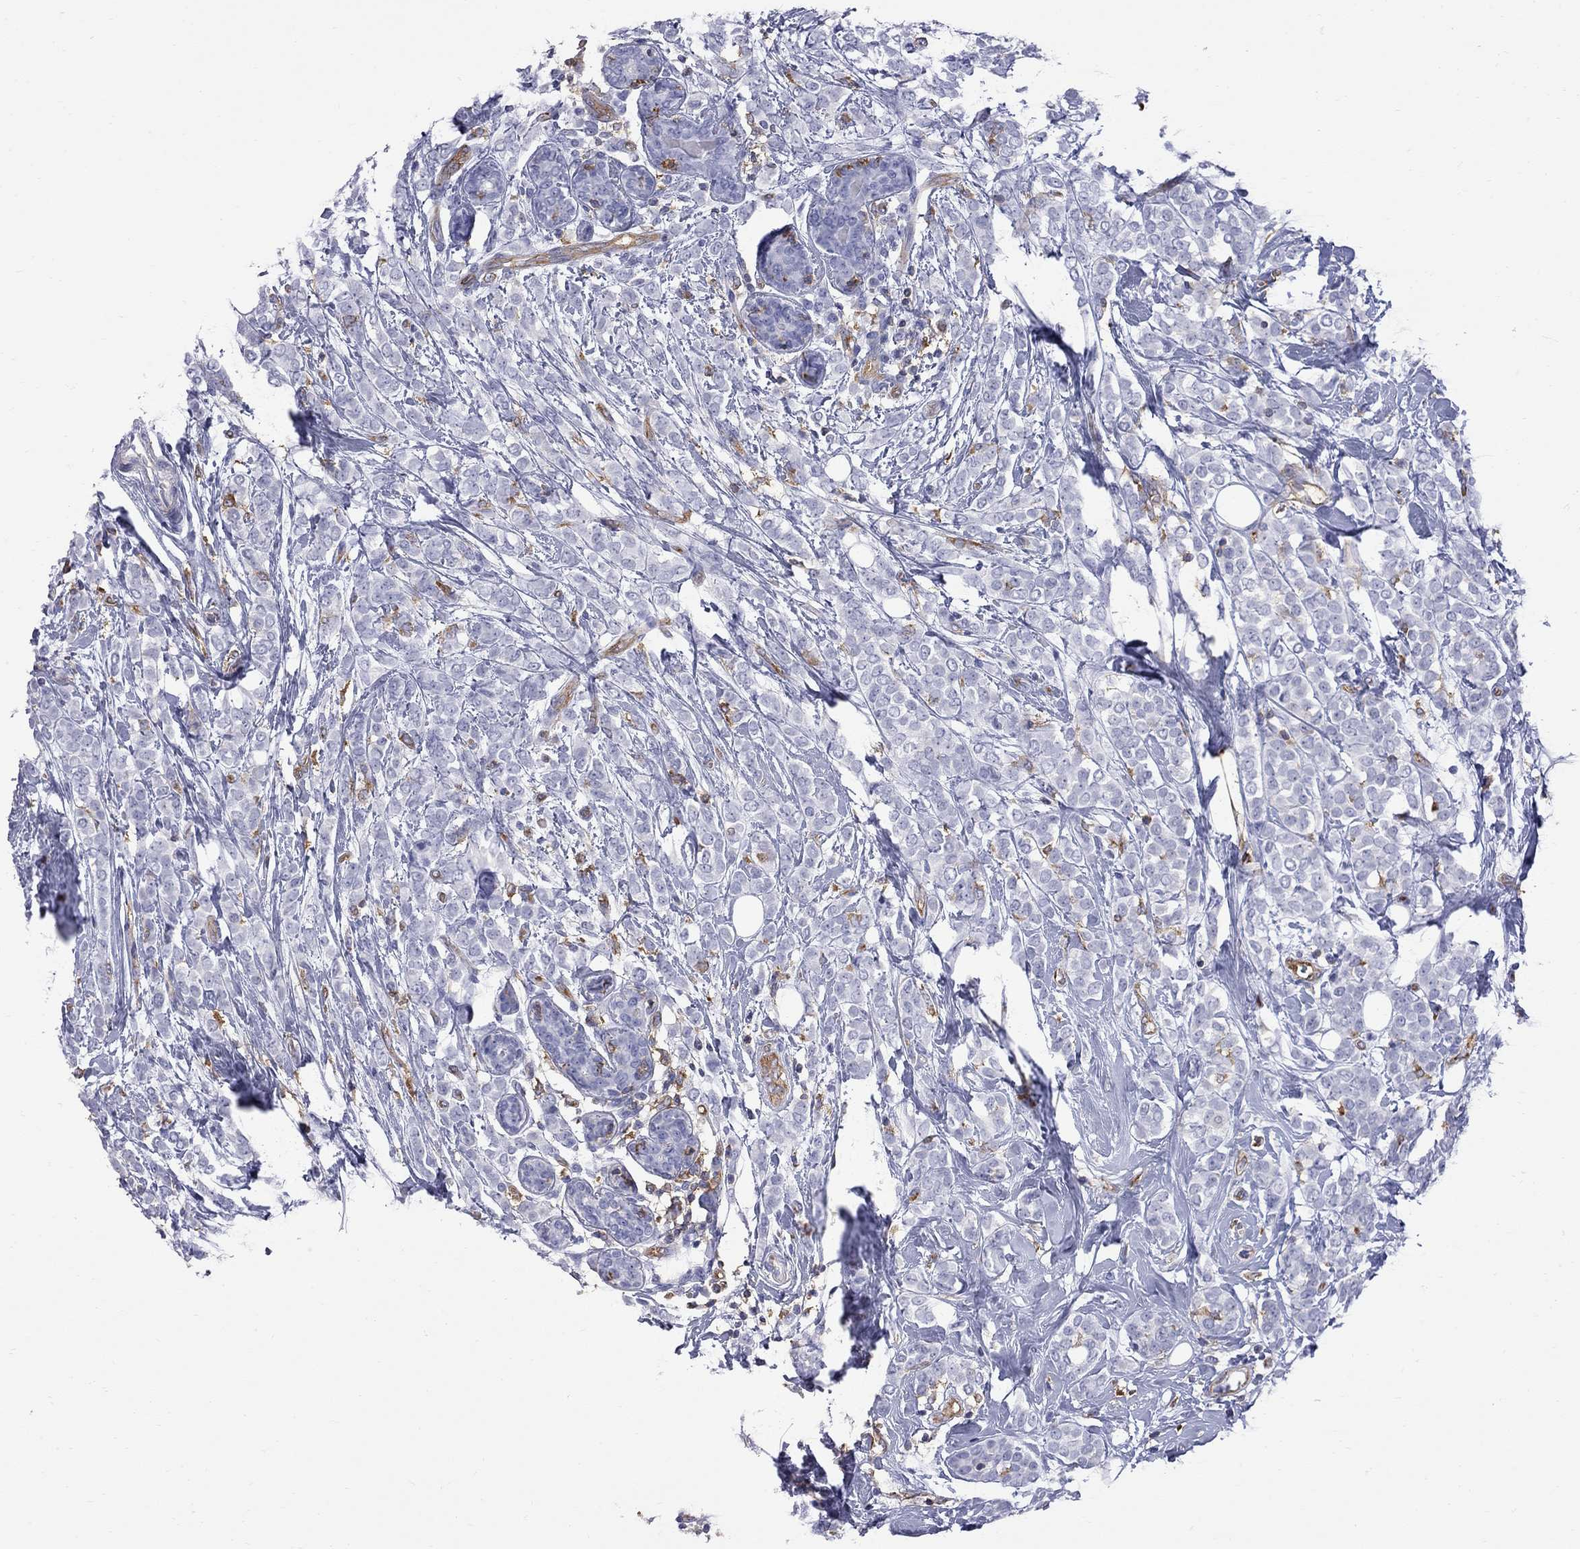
{"staining": {"intensity": "negative", "quantity": "none", "location": "none"}, "tissue": "breast cancer", "cell_type": "Tumor cells", "image_type": "cancer", "snomed": [{"axis": "morphology", "description": "Lobular carcinoma"}, {"axis": "topography", "description": "Breast"}], "caption": "Histopathology image shows no significant protein expression in tumor cells of breast lobular carcinoma.", "gene": "ABI3", "patient": {"sex": "female", "age": 49}}